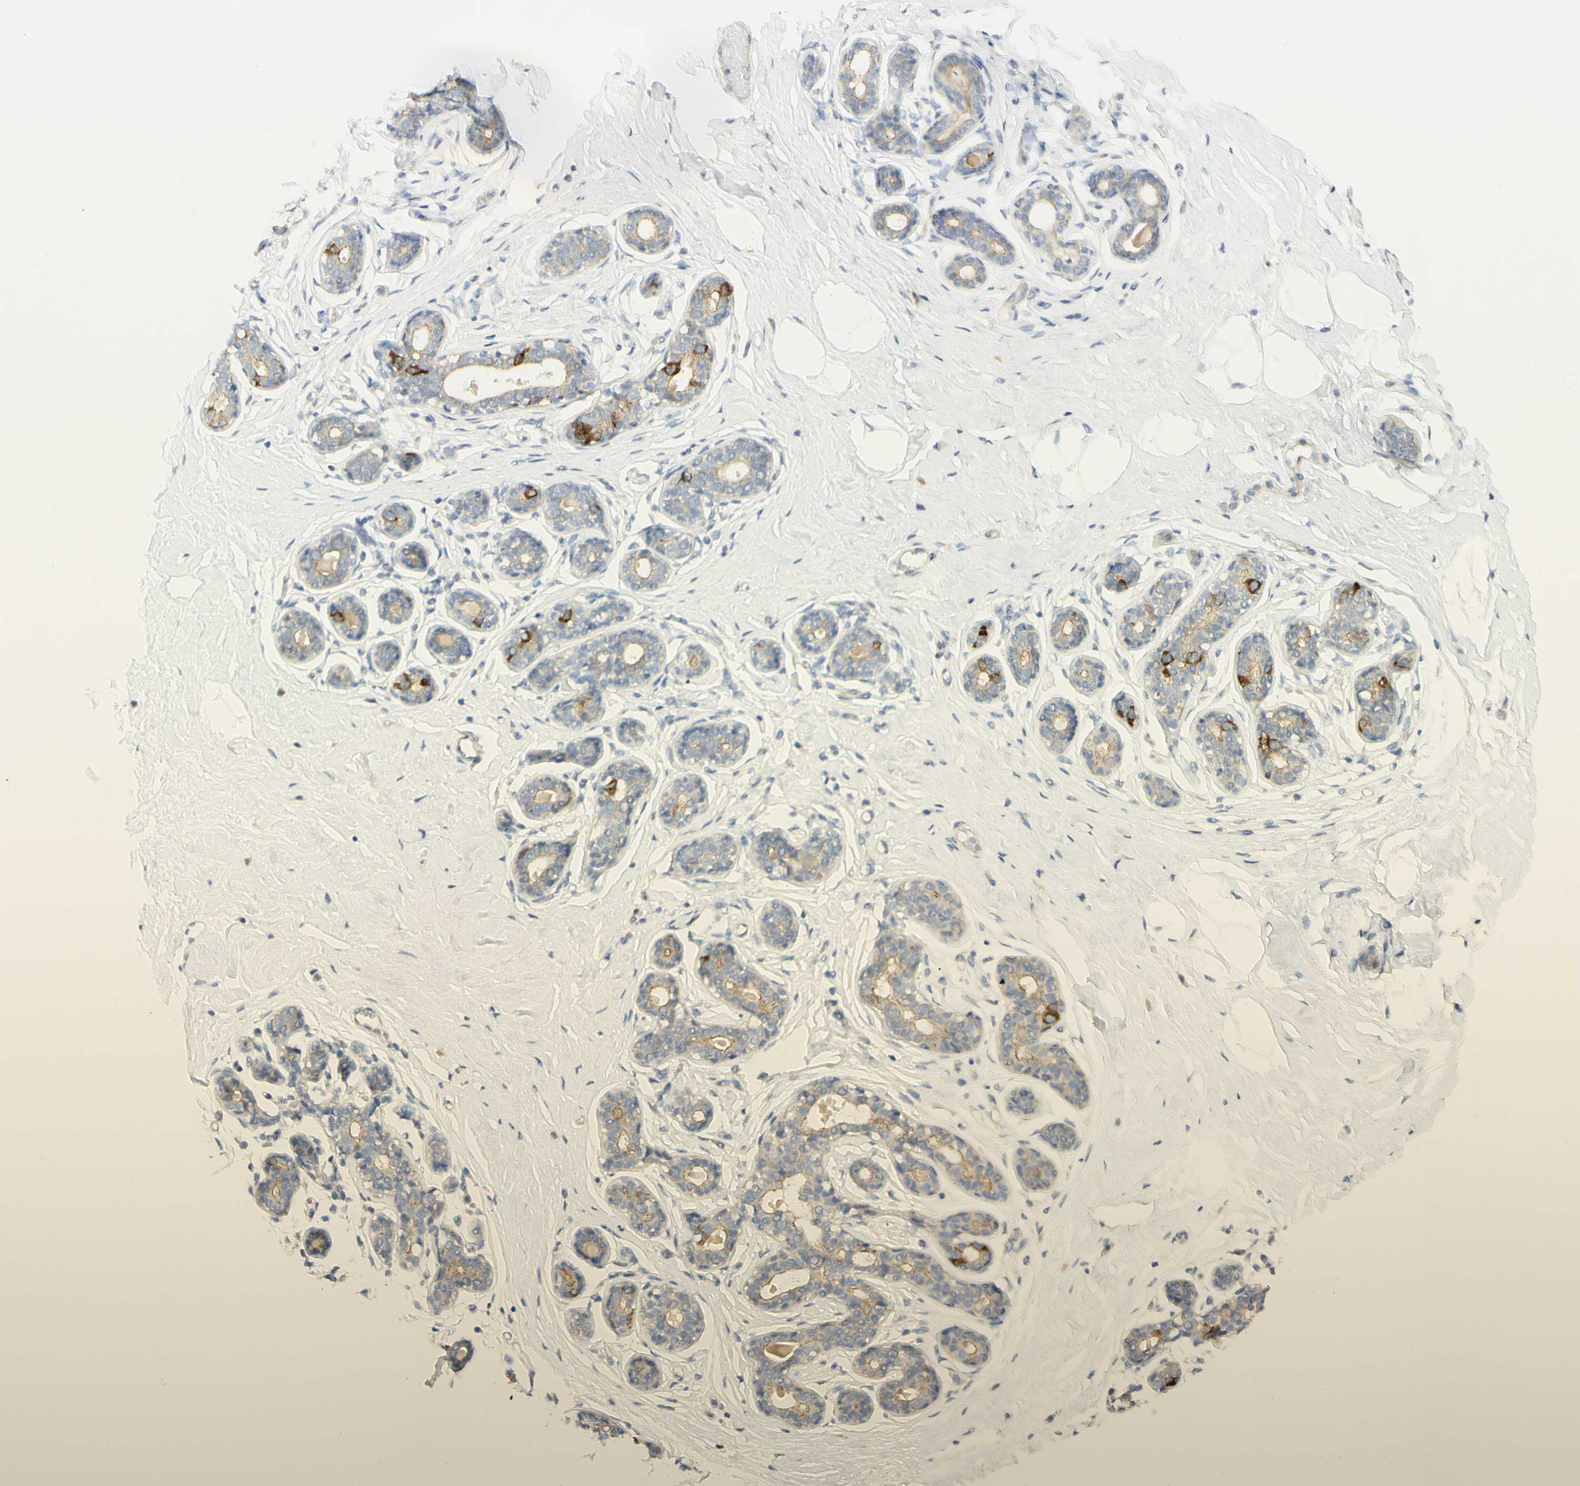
{"staining": {"intensity": "negative", "quantity": "none", "location": "none"}, "tissue": "breast", "cell_type": "Adipocytes", "image_type": "normal", "snomed": [{"axis": "morphology", "description": "Normal tissue, NOS"}, {"axis": "topography", "description": "Breast"}], "caption": "Histopathology image shows no protein staining in adipocytes of normal breast. Nuclei are stained in blue.", "gene": "KIF11", "patient": {"sex": "female", "age": 23}}